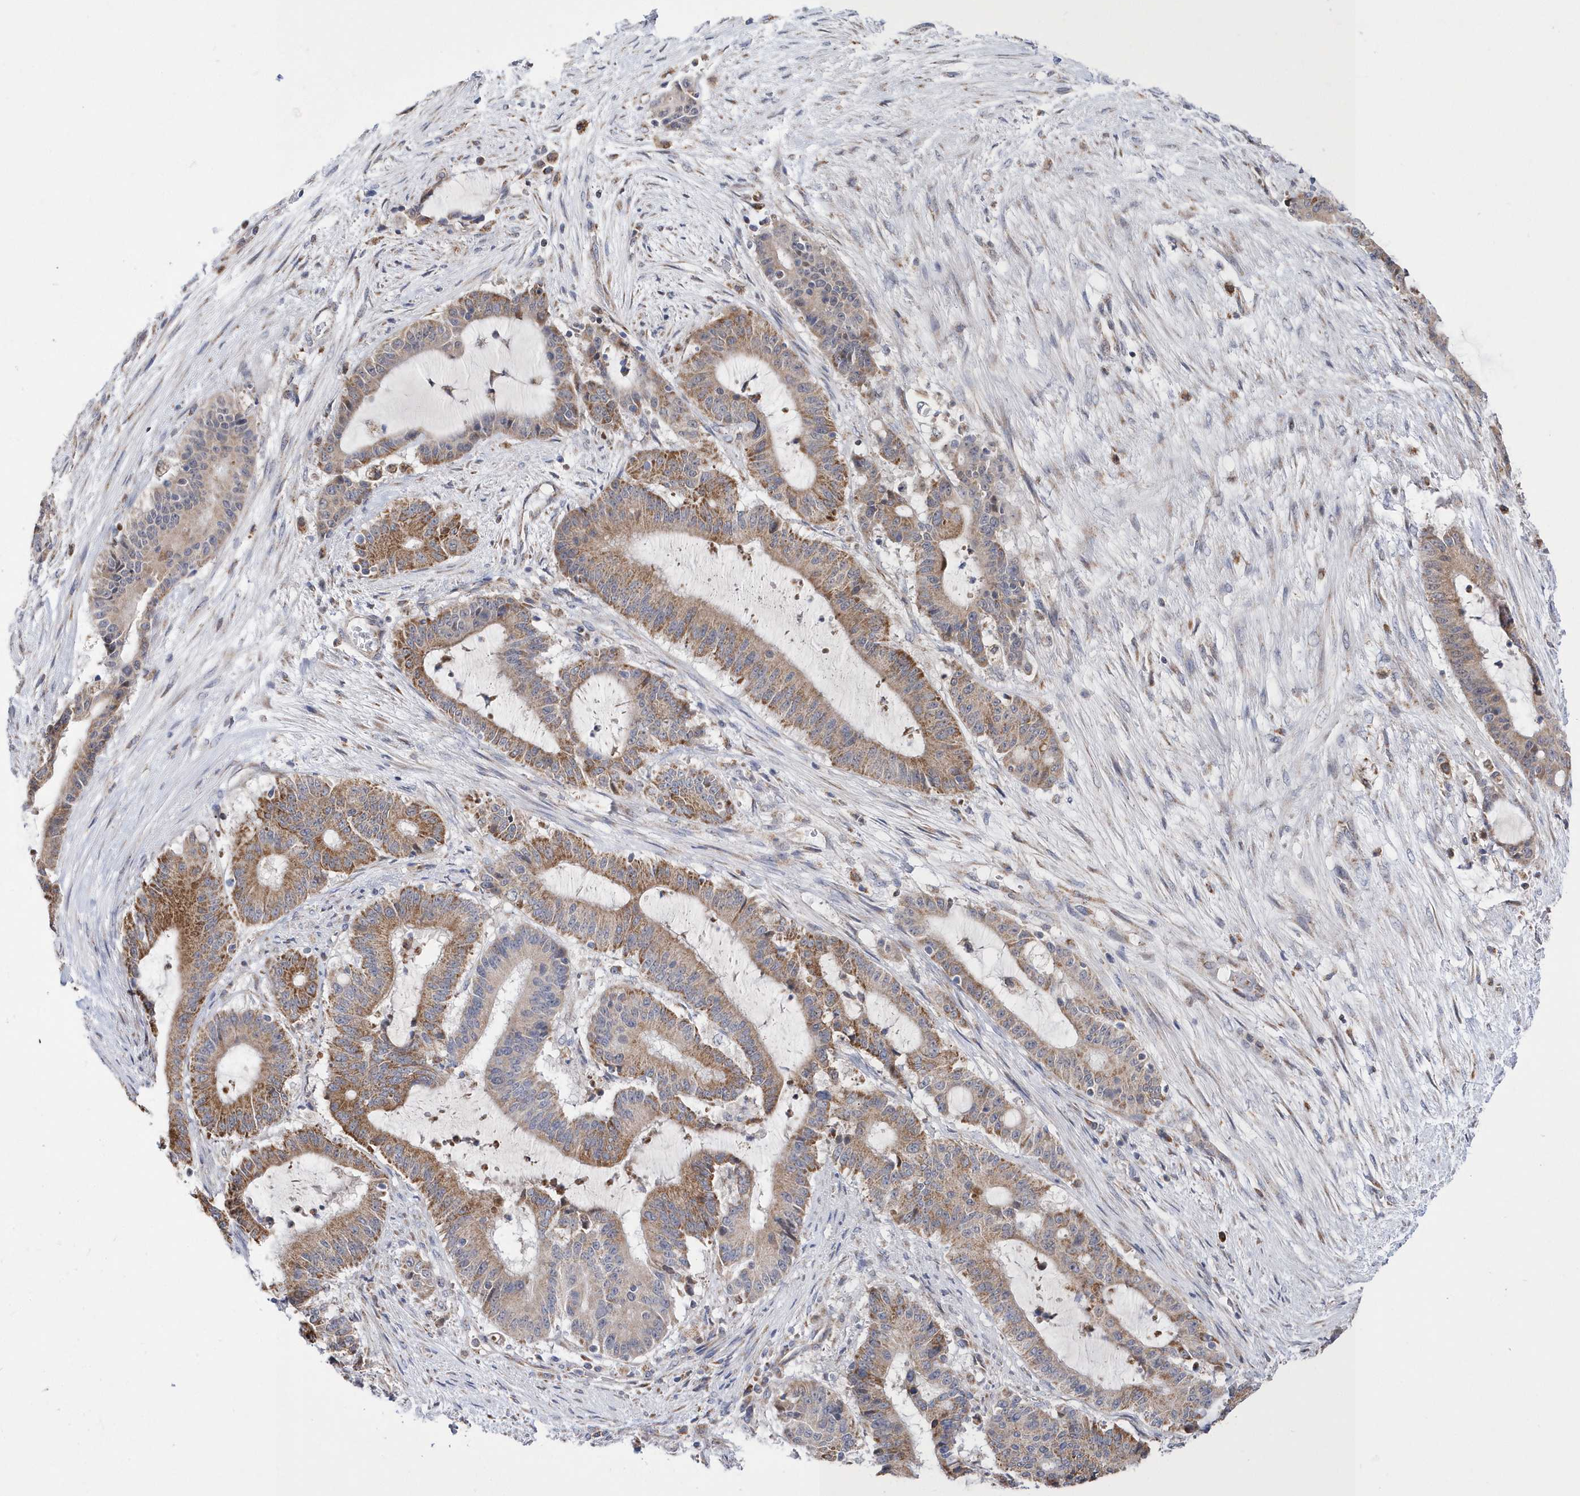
{"staining": {"intensity": "moderate", "quantity": "25%-75%", "location": "cytoplasmic/membranous"}, "tissue": "liver cancer", "cell_type": "Tumor cells", "image_type": "cancer", "snomed": [{"axis": "morphology", "description": "Normal tissue, NOS"}, {"axis": "morphology", "description": "Cholangiocarcinoma"}, {"axis": "topography", "description": "Liver"}, {"axis": "topography", "description": "Peripheral nerve tissue"}], "caption": "Immunohistochemistry micrograph of neoplastic tissue: human liver cholangiocarcinoma stained using IHC reveals medium levels of moderate protein expression localized specifically in the cytoplasmic/membranous of tumor cells, appearing as a cytoplasmic/membranous brown color.", "gene": "SPATA5", "patient": {"sex": "female", "age": 73}}